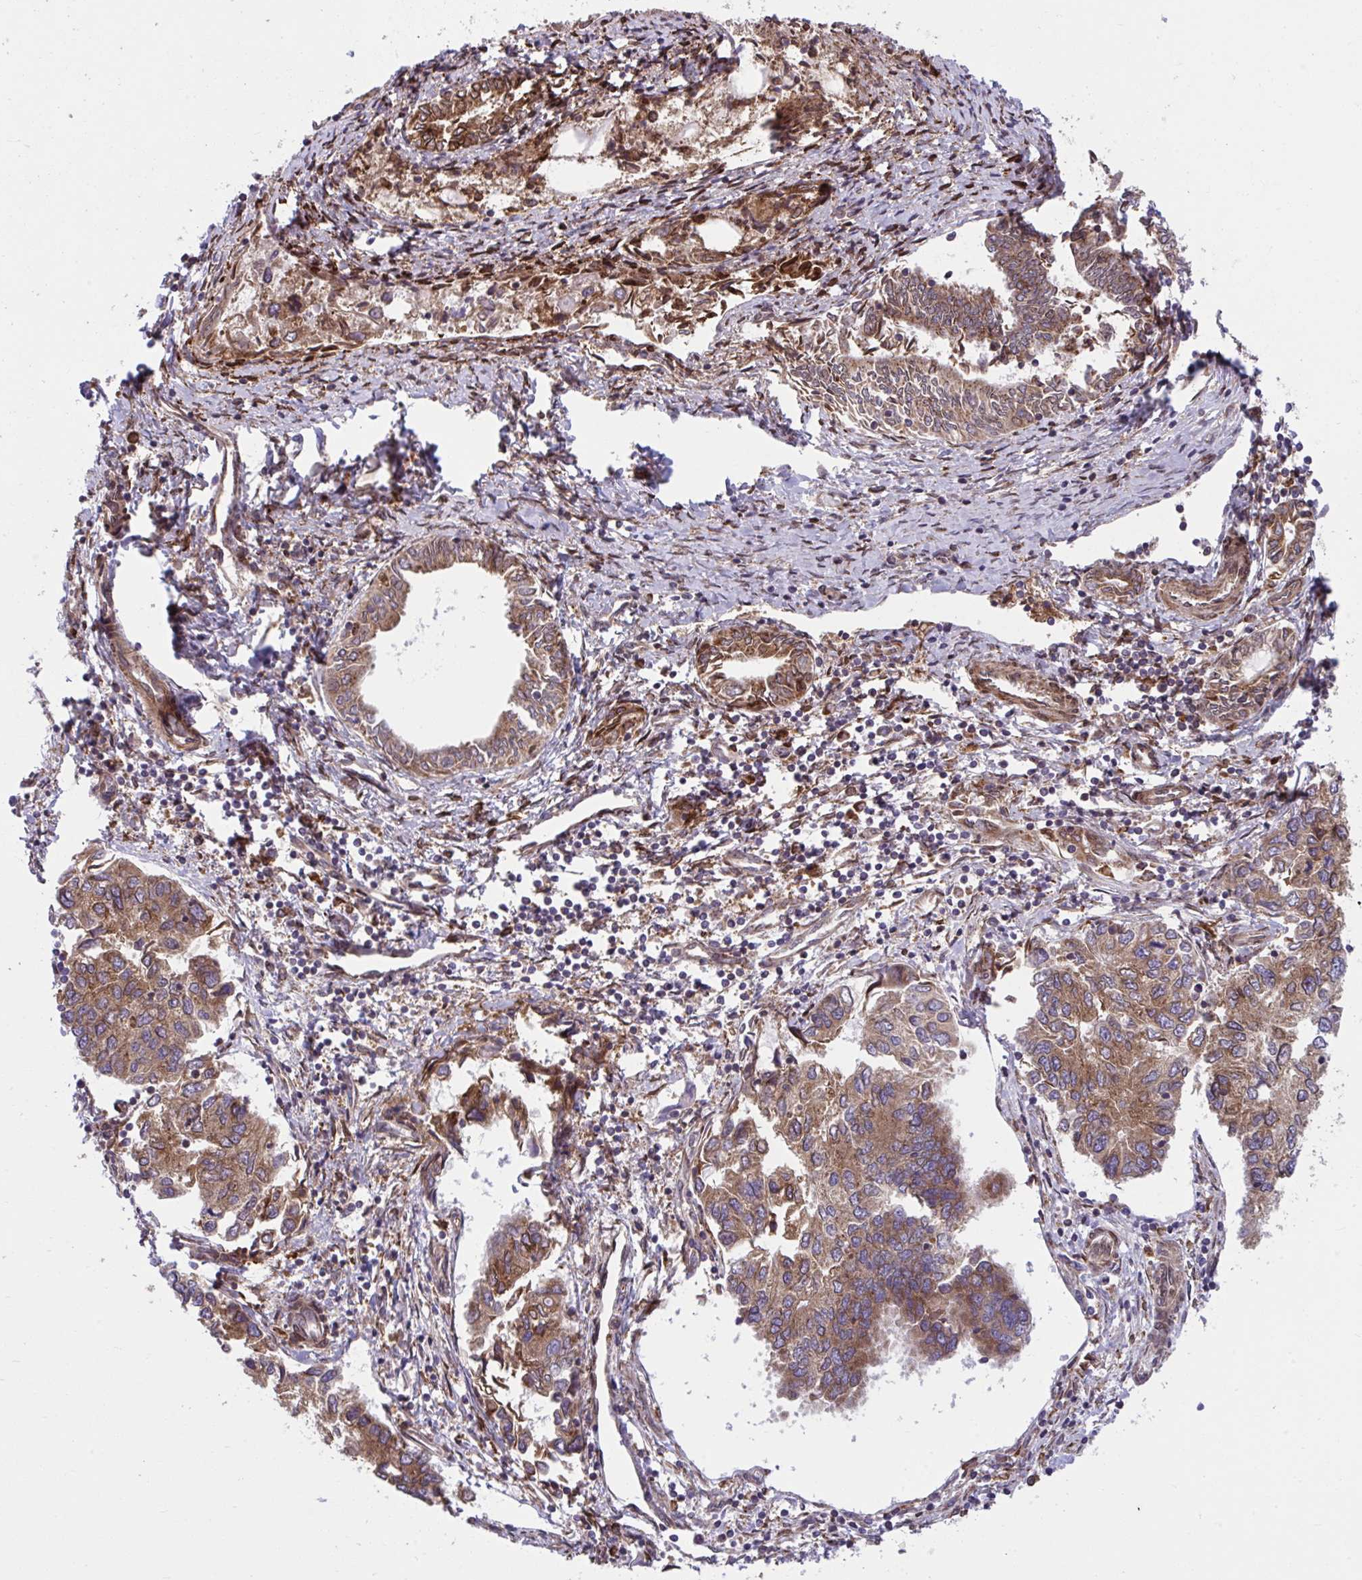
{"staining": {"intensity": "moderate", "quantity": "25%-75%", "location": "cytoplasmic/membranous"}, "tissue": "endometrial cancer", "cell_type": "Tumor cells", "image_type": "cancer", "snomed": [{"axis": "morphology", "description": "Carcinoma, NOS"}, {"axis": "topography", "description": "Uterus"}], "caption": "Endometrial cancer tissue exhibits moderate cytoplasmic/membranous expression in about 25%-75% of tumor cells, visualized by immunohistochemistry.", "gene": "STIM2", "patient": {"sex": "female", "age": 76}}